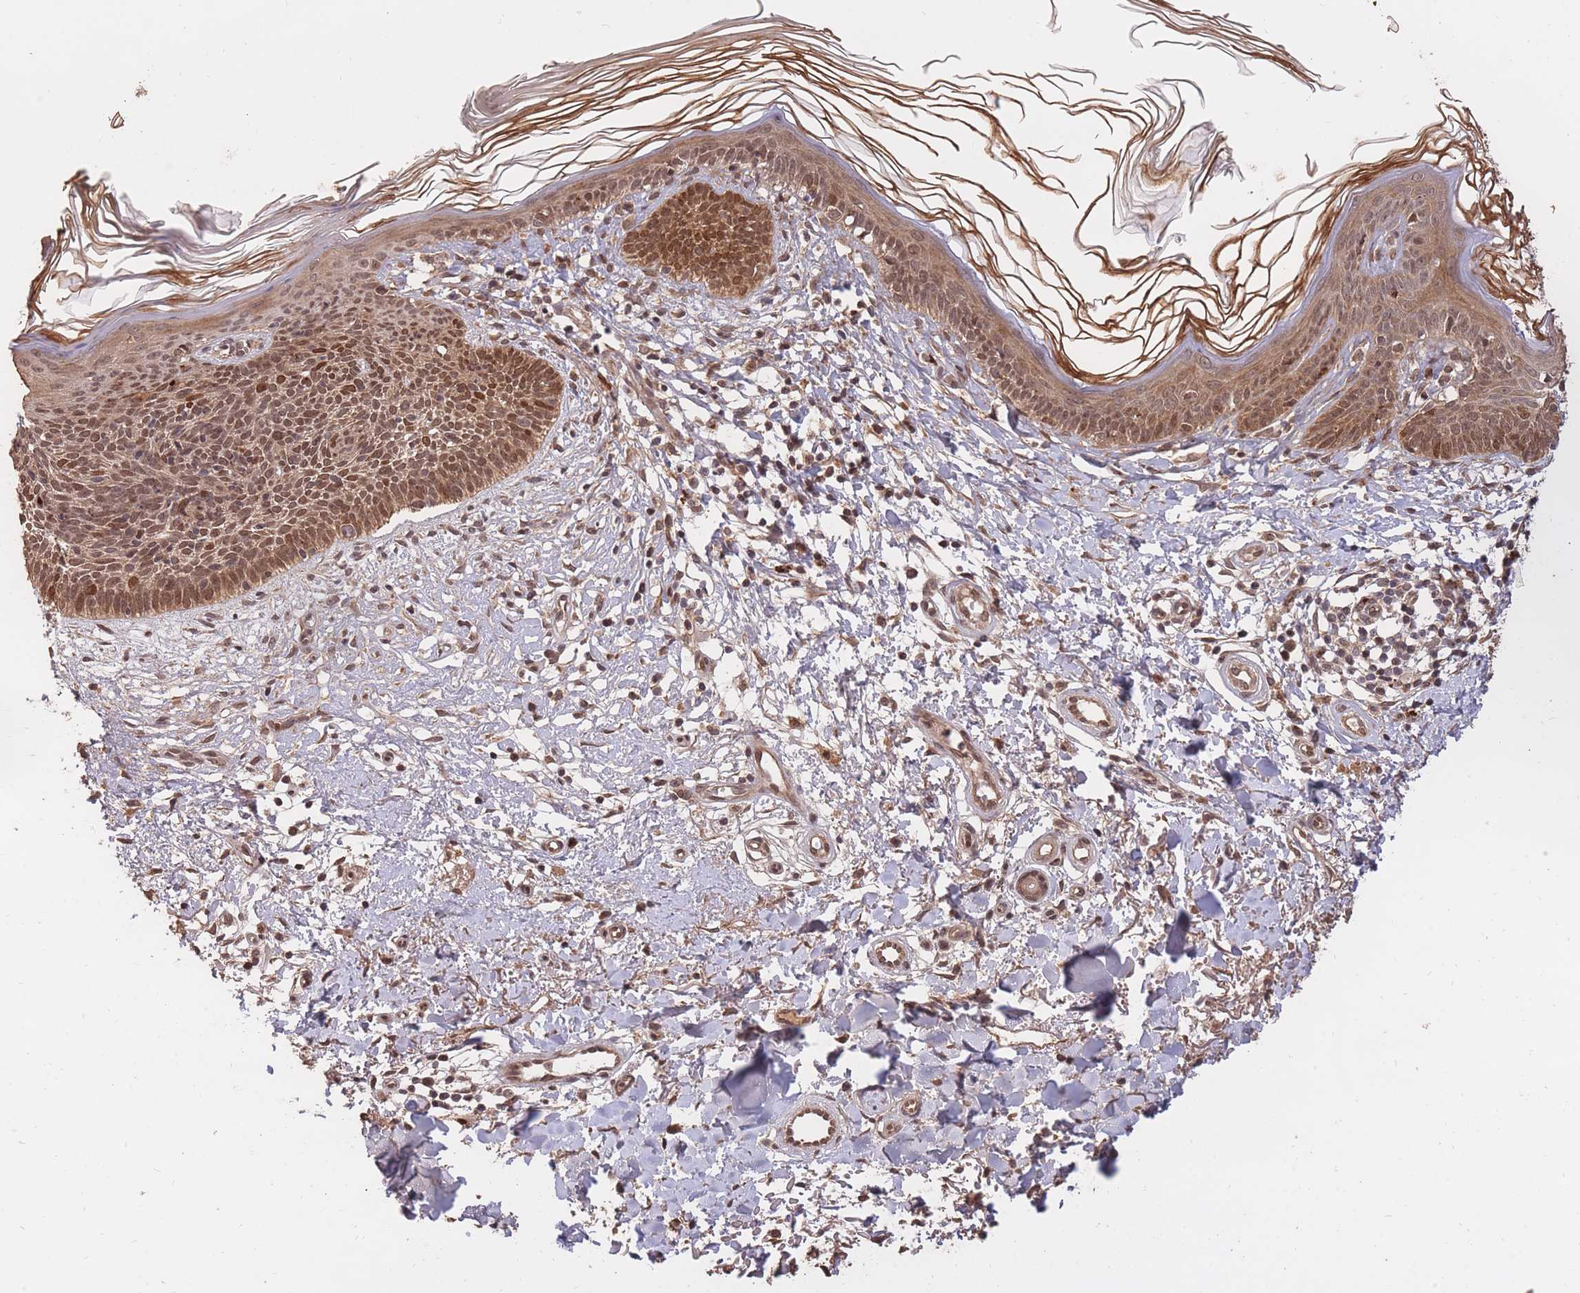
{"staining": {"intensity": "moderate", "quantity": ">75%", "location": "cytoplasmic/membranous,nuclear"}, "tissue": "skin cancer", "cell_type": "Tumor cells", "image_type": "cancer", "snomed": [{"axis": "morphology", "description": "Basal cell carcinoma"}, {"axis": "topography", "description": "Skin"}], "caption": "High-power microscopy captured an immunohistochemistry (IHC) micrograph of skin cancer, revealing moderate cytoplasmic/membranous and nuclear staining in about >75% of tumor cells.", "gene": "RGS14", "patient": {"sex": "male", "age": 78}}